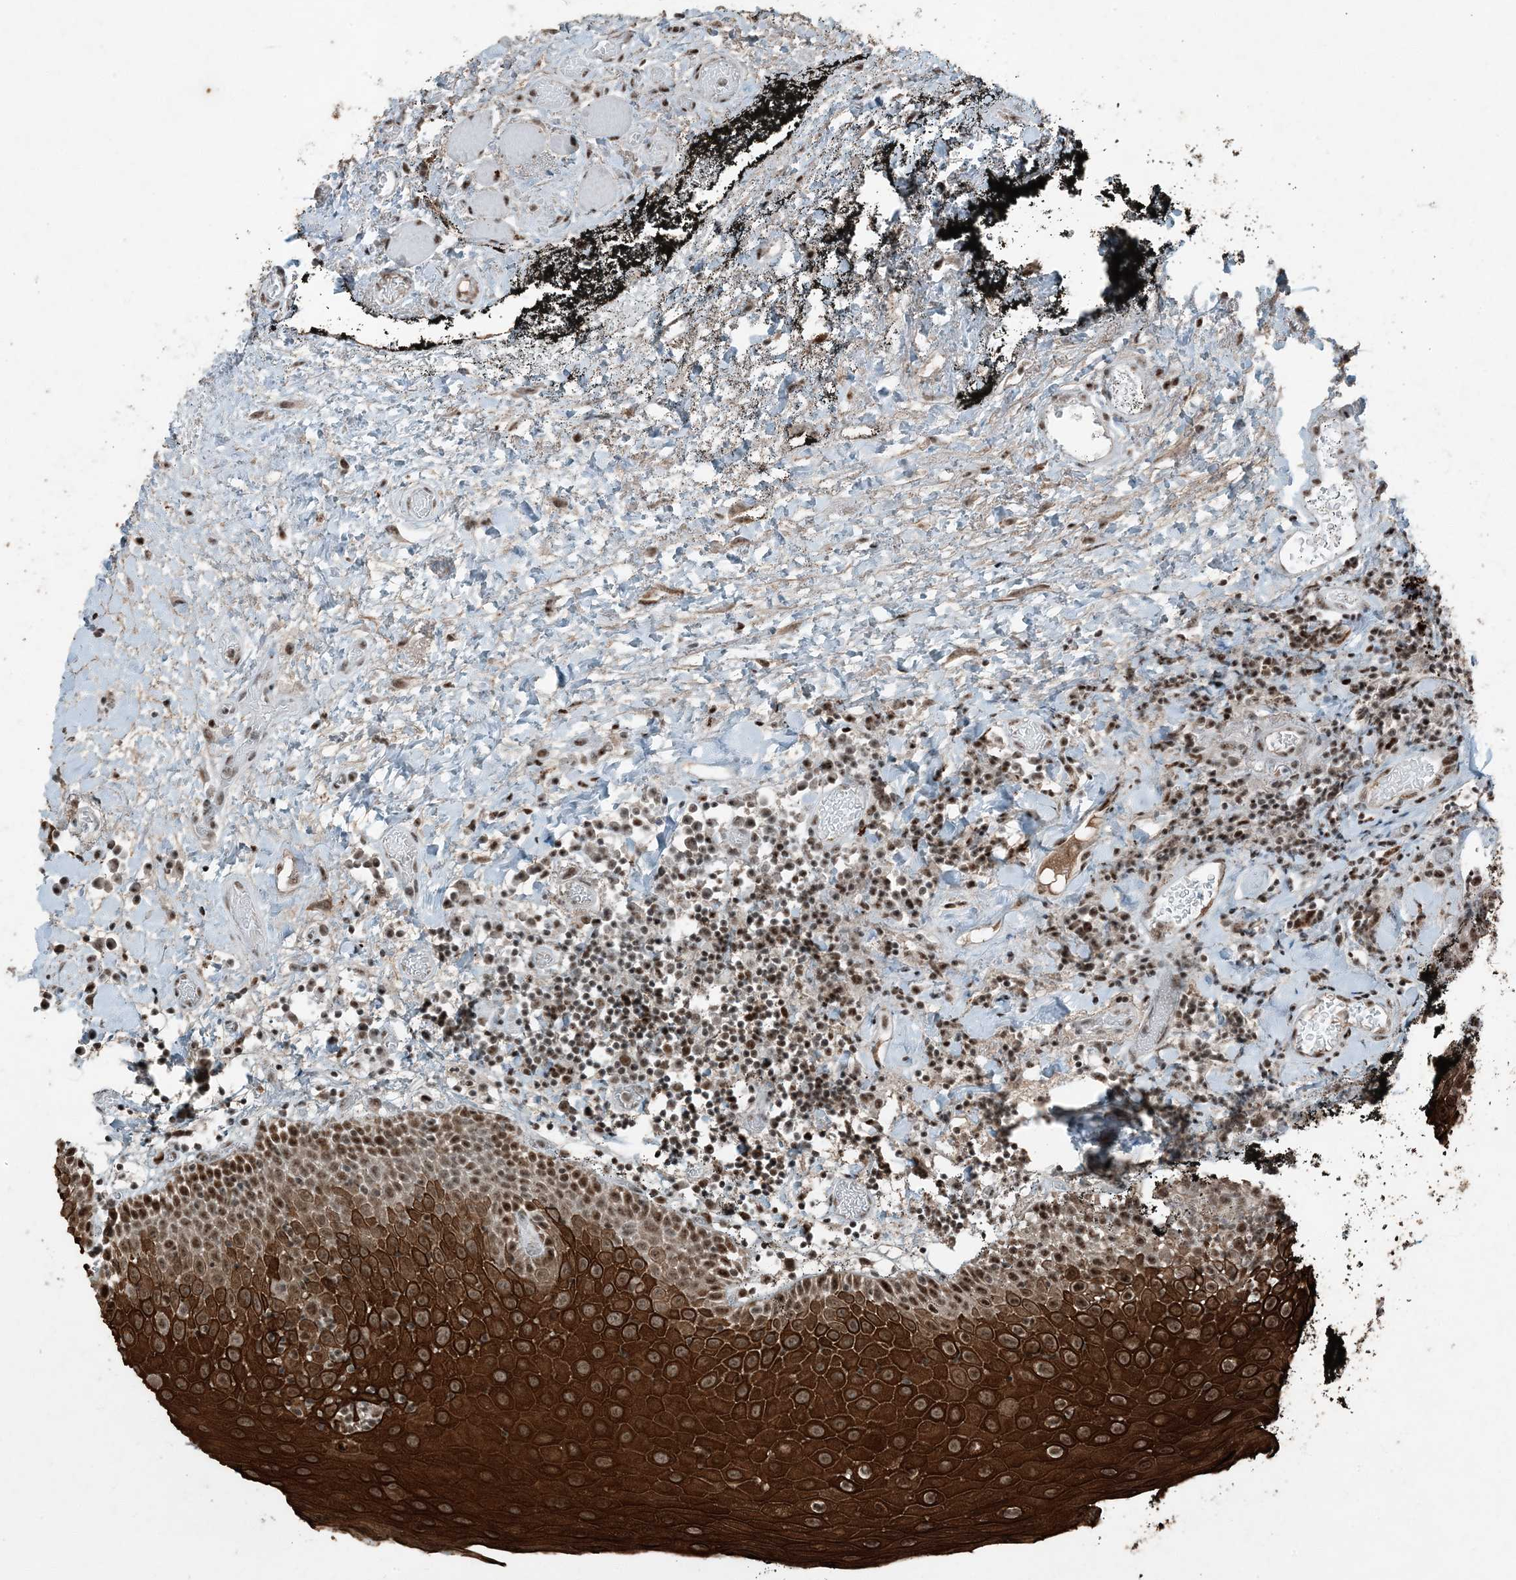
{"staining": {"intensity": "strong", "quantity": ">75%", "location": "cytoplasmic/membranous,nuclear"}, "tissue": "oral mucosa", "cell_type": "Squamous epithelial cells", "image_type": "normal", "snomed": [{"axis": "morphology", "description": "Normal tissue, NOS"}, {"axis": "topography", "description": "Oral tissue"}], "caption": "Unremarkable oral mucosa was stained to show a protein in brown. There is high levels of strong cytoplasmic/membranous,nuclear positivity in about >75% of squamous epithelial cells. The staining was performed using DAB, with brown indicating positive protein expression. Nuclei are stained blue with hematoxylin.", "gene": "TADA2B", "patient": {"sex": "male", "age": 74}}